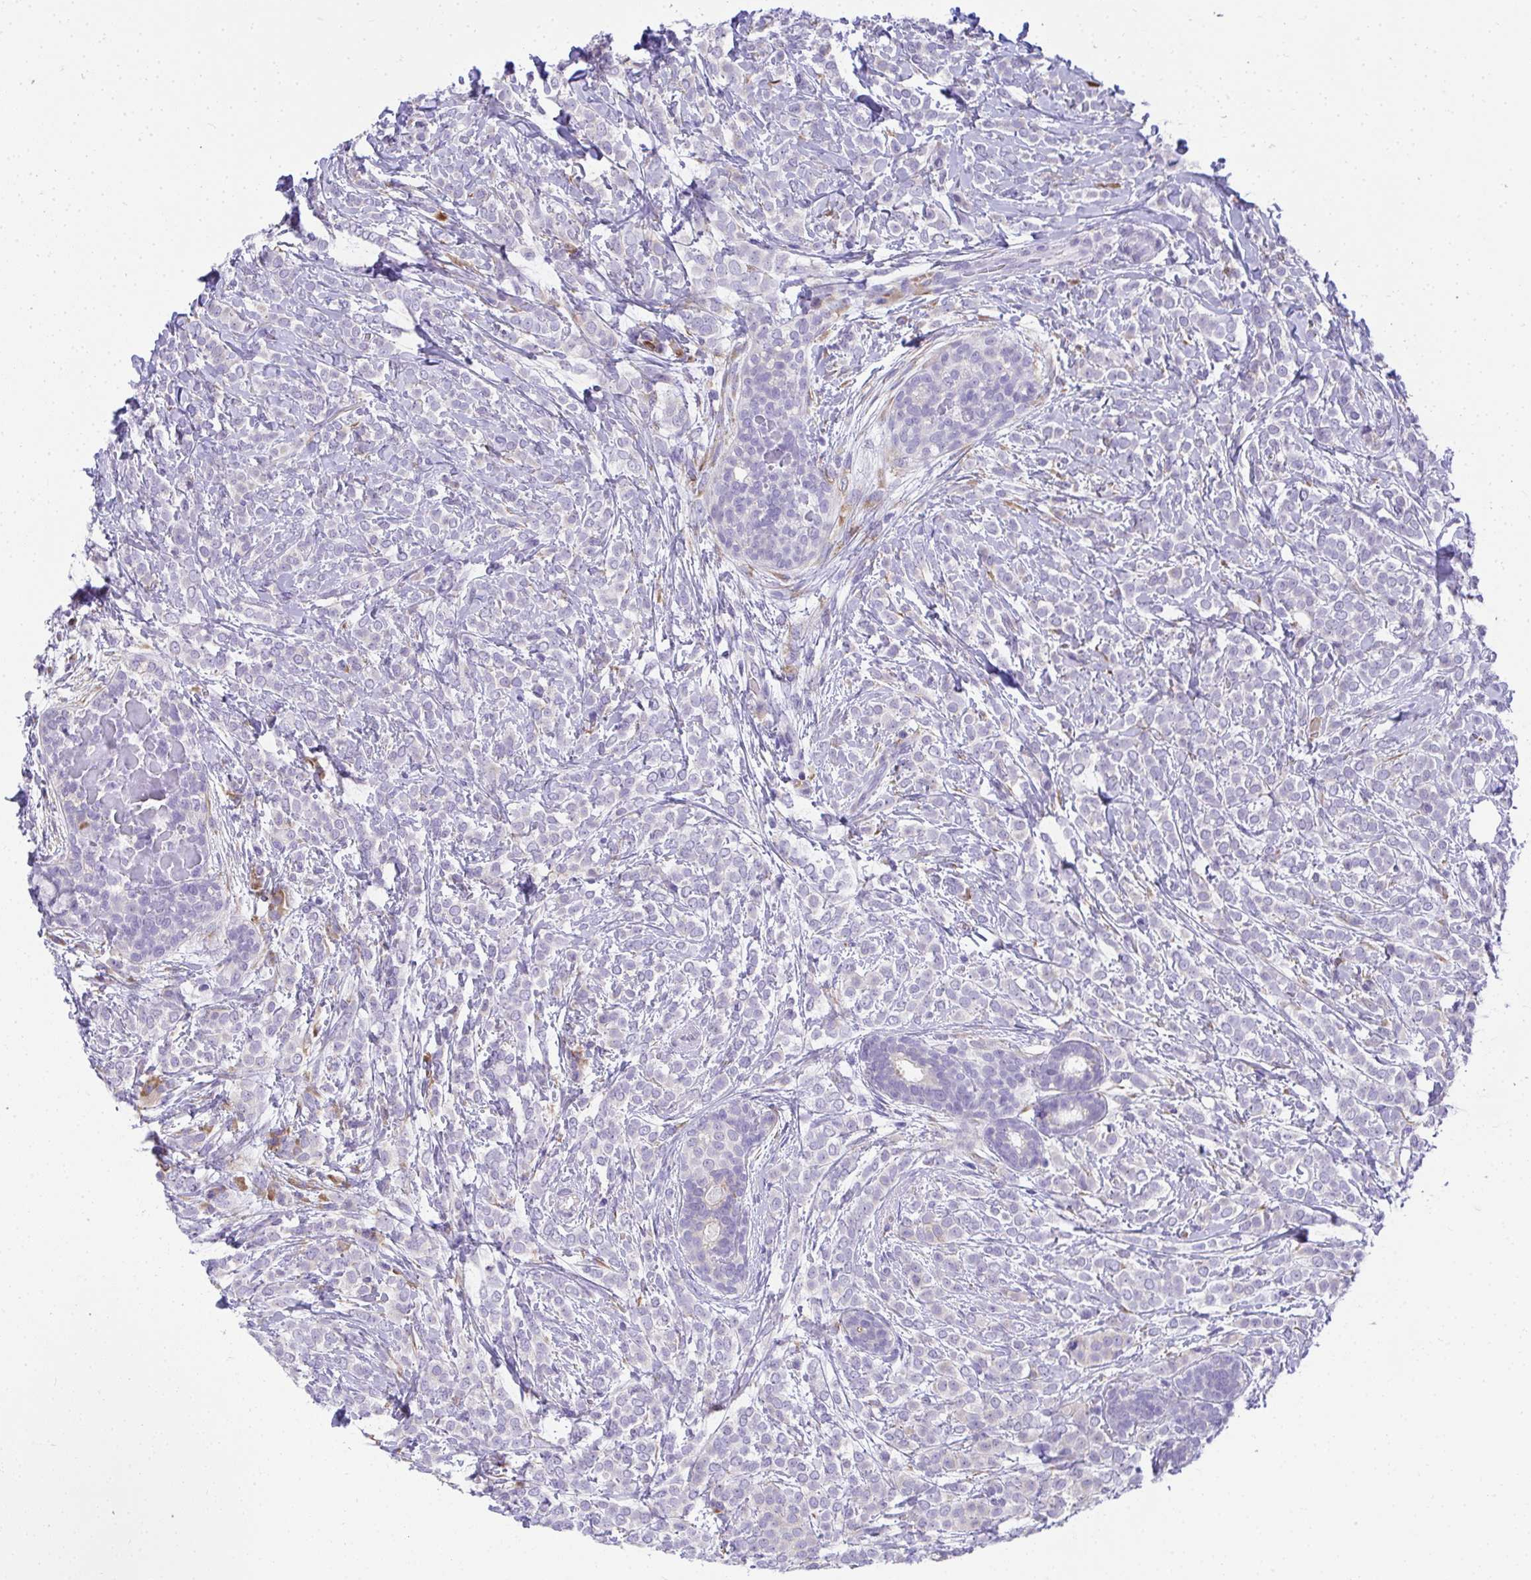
{"staining": {"intensity": "negative", "quantity": "none", "location": "none"}, "tissue": "breast cancer", "cell_type": "Tumor cells", "image_type": "cancer", "snomed": [{"axis": "morphology", "description": "Lobular carcinoma"}, {"axis": "topography", "description": "Breast"}], "caption": "Immunohistochemical staining of breast cancer exhibits no significant positivity in tumor cells.", "gene": "ADRA2C", "patient": {"sex": "female", "age": 49}}